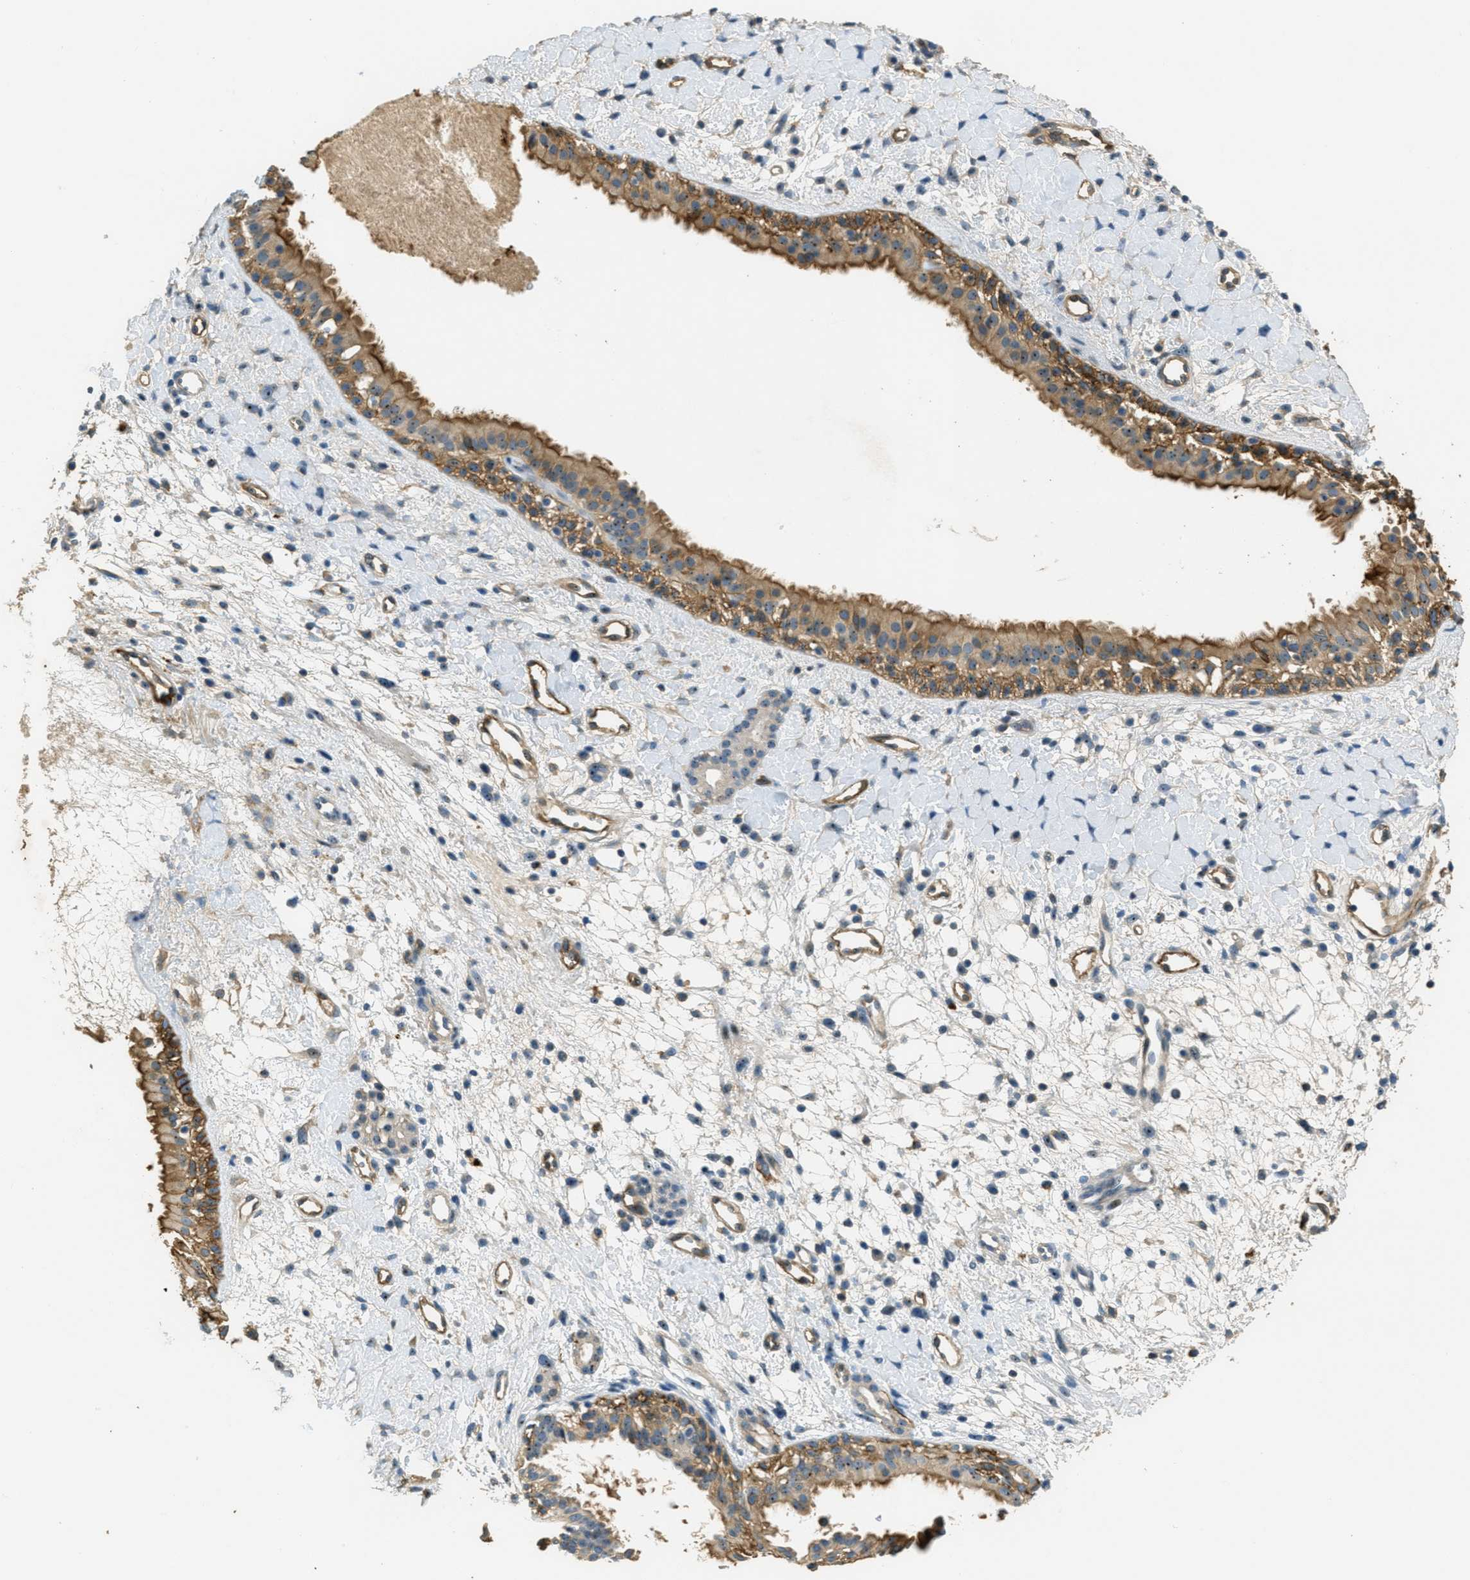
{"staining": {"intensity": "moderate", "quantity": ">75%", "location": "cytoplasmic/membranous,nuclear"}, "tissue": "nasopharynx", "cell_type": "Respiratory epithelial cells", "image_type": "normal", "snomed": [{"axis": "morphology", "description": "Normal tissue, NOS"}, {"axis": "topography", "description": "Nasopharynx"}], "caption": "Moderate cytoplasmic/membranous,nuclear protein staining is seen in about >75% of respiratory epithelial cells in nasopharynx. (Stains: DAB (3,3'-diaminobenzidine) in brown, nuclei in blue, Microscopy: brightfield microscopy at high magnification).", "gene": "OSMR", "patient": {"sex": "male", "age": 22}}